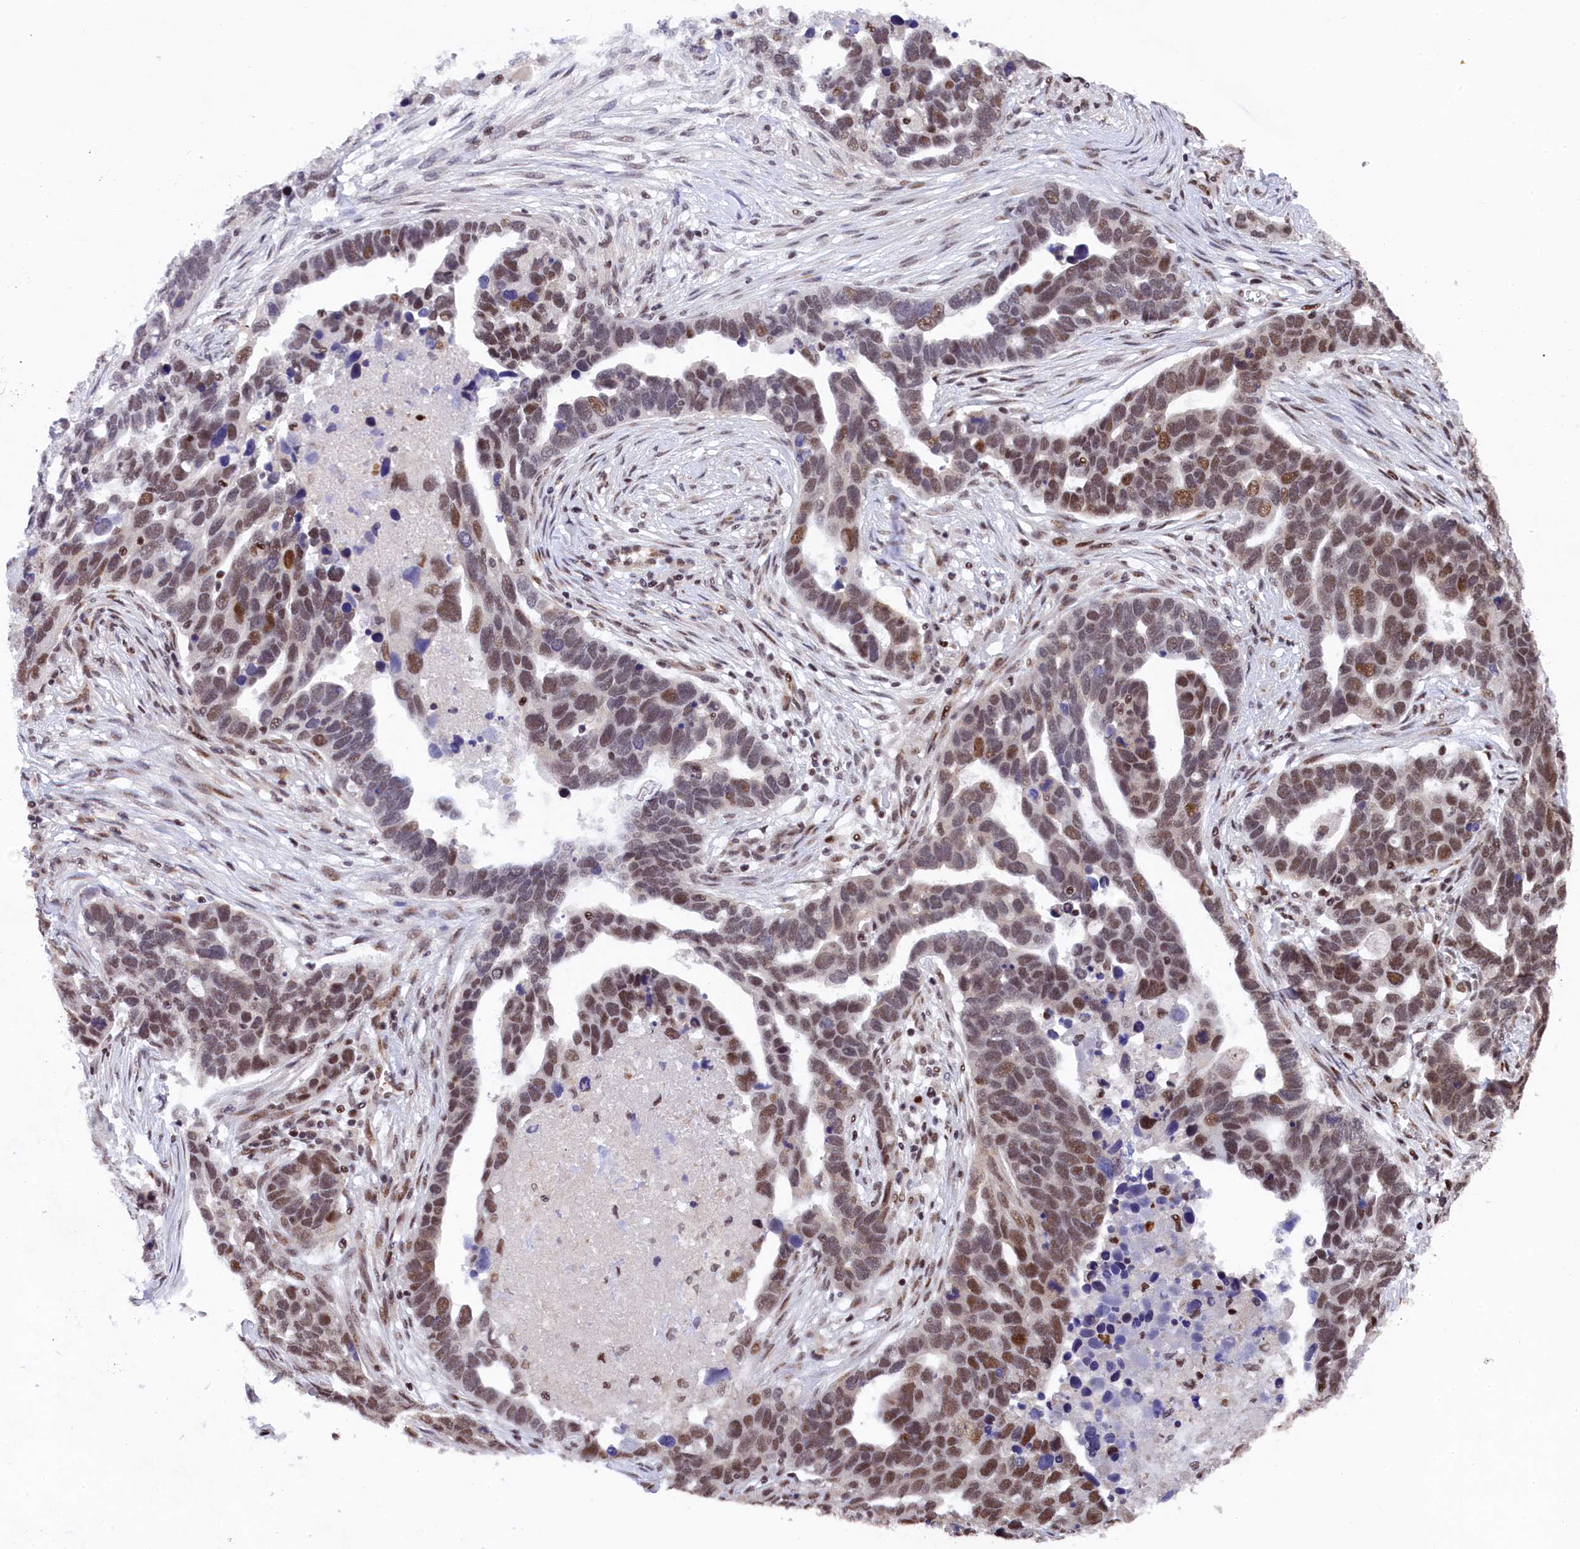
{"staining": {"intensity": "moderate", "quantity": "25%-75%", "location": "nuclear"}, "tissue": "ovarian cancer", "cell_type": "Tumor cells", "image_type": "cancer", "snomed": [{"axis": "morphology", "description": "Cystadenocarcinoma, serous, NOS"}, {"axis": "topography", "description": "Ovary"}], "caption": "Ovarian cancer (serous cystadenocarcinoma) stained for a protein displays moderate nuclear positivity in tumor cells.", "gene": "ADIG", "patient": {"sex": "female", "age": 54}}